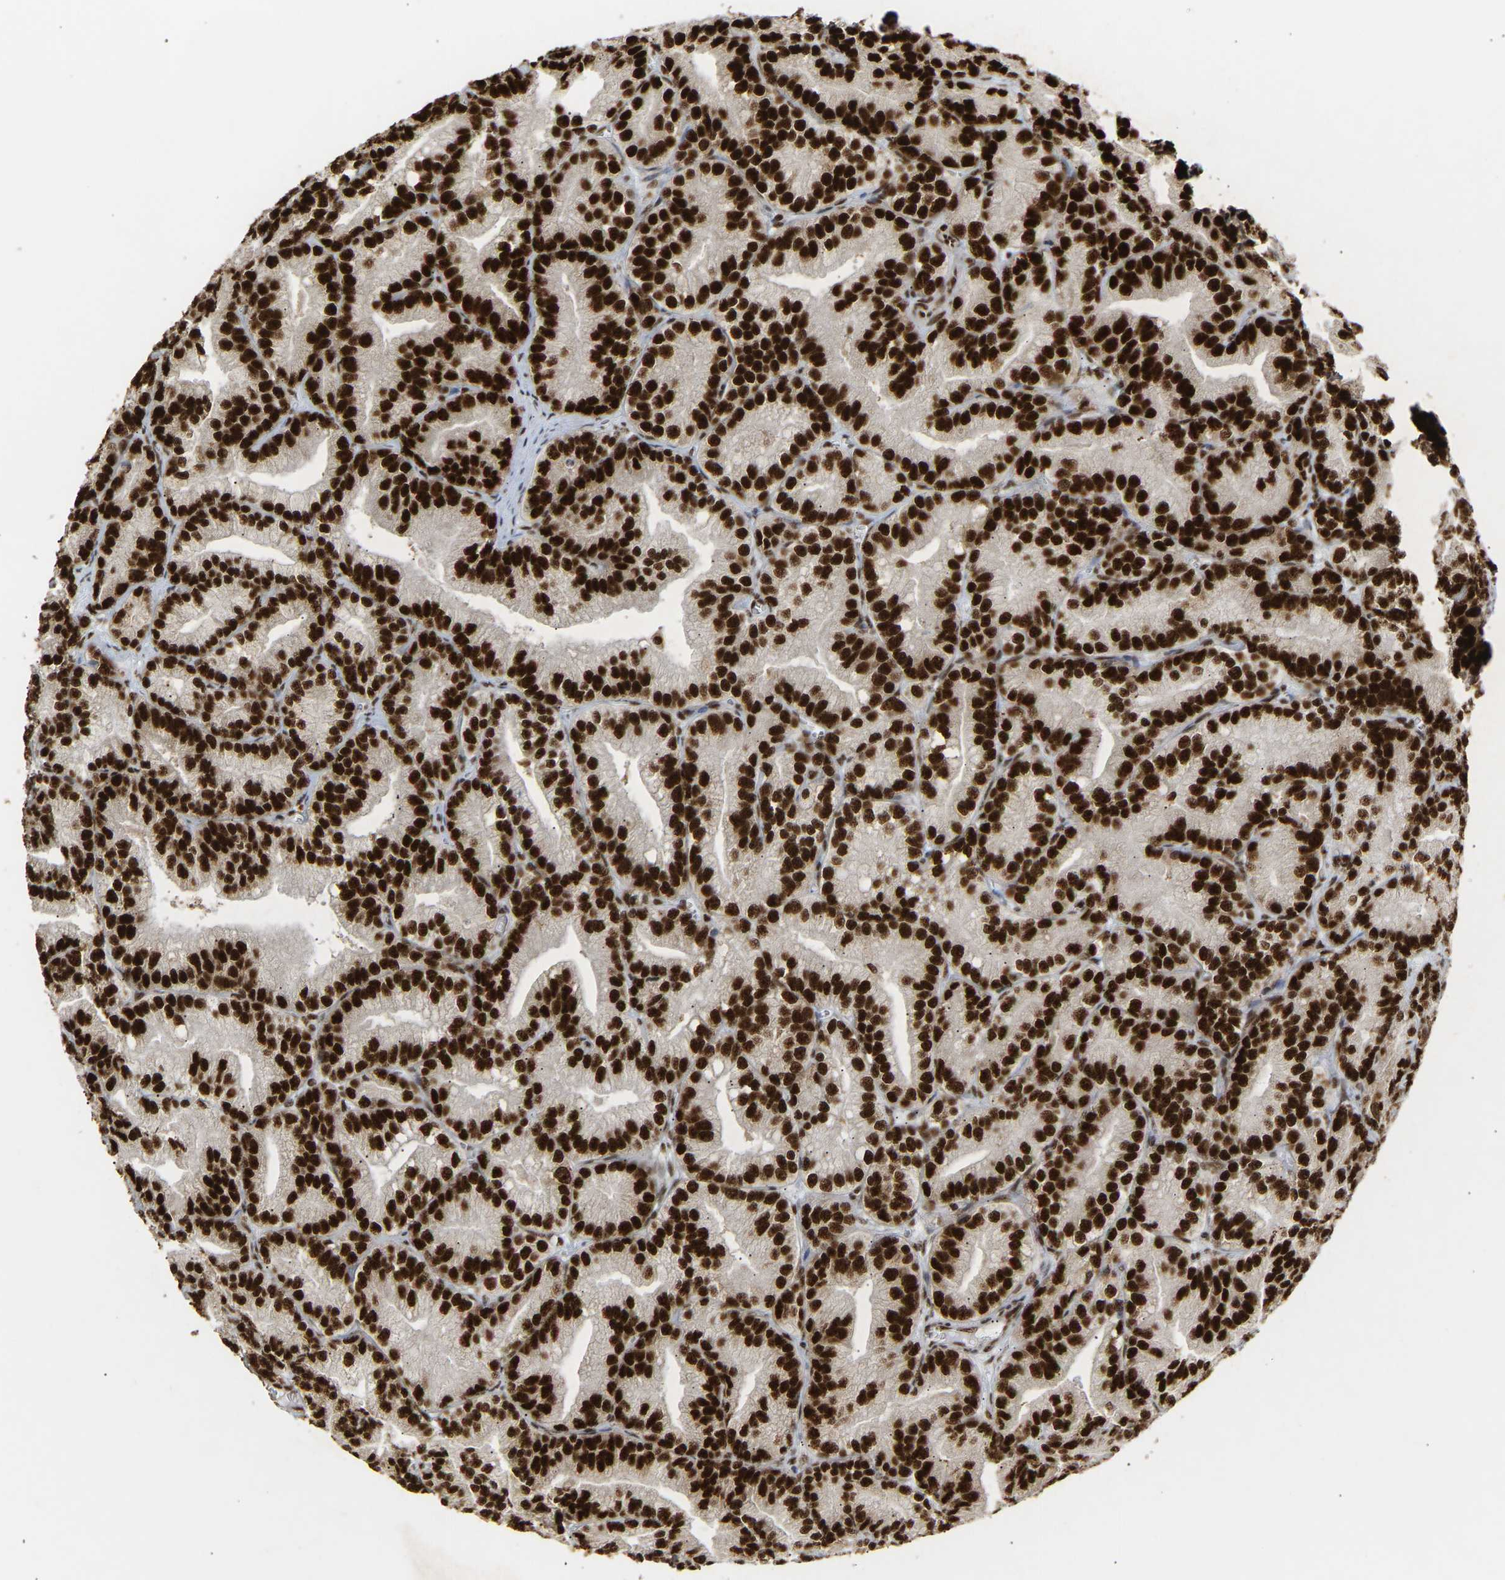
{"staining": {"intensity": "strong", "quantity": ">75%", "location": "nuclear"}, "tissue": "prostate cancer", "cell_type": "Tumor cells", "image_type": "cancer", "snomed": [{"axis": "morphology", "description": "Adenocarcinoma, Low grade"}, {"axis": "topography", "description": "Prostate"}], "caption": "A brown stain labels strong nuclear expression of a protein in human prostate cancer tumor cells.", "gene": "ALYREF", "patient": {"sex": "male", "age": 89}}